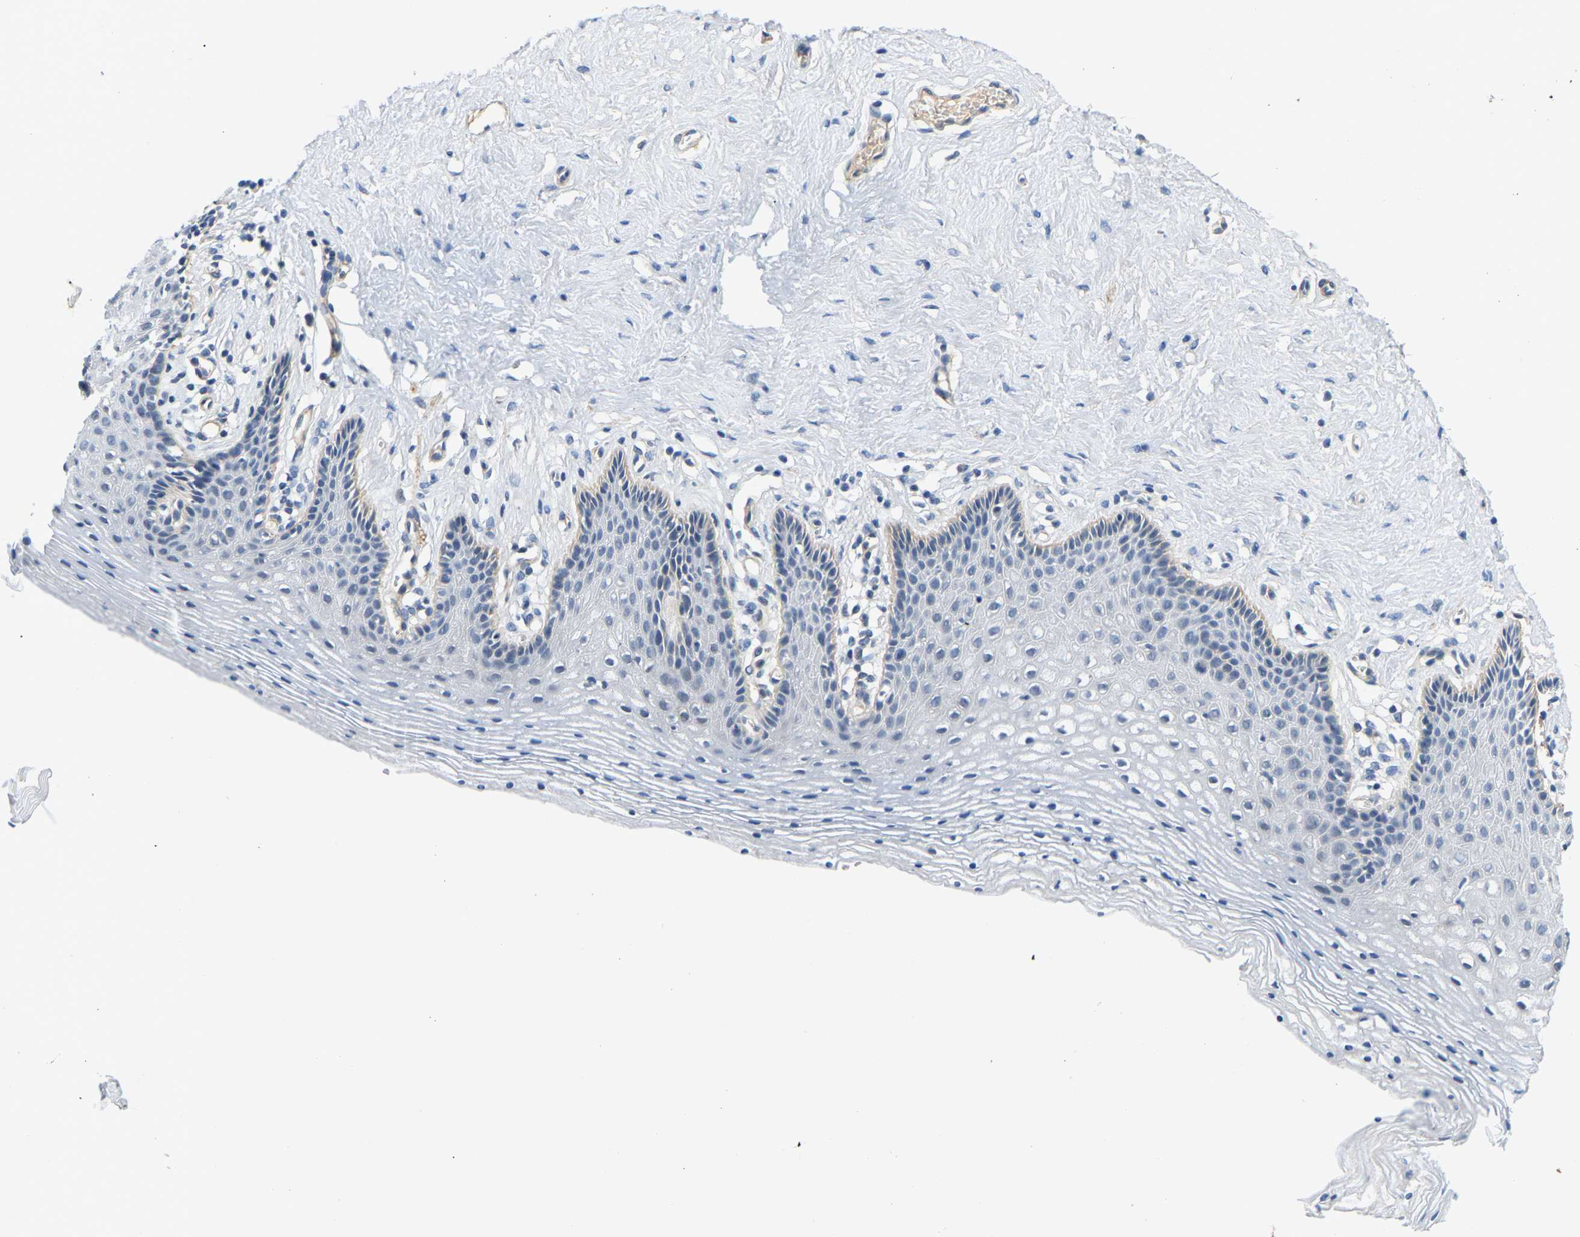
{"staining": {"intensity": "negative", "quantity": "none", "location": "none"}, "tissue": "vagina", "cell_type": "Squamous epithelial cells", "image_type": "normal", "snomed": [{"axis": "morphology", "description": "Normal tissue, NOS"}, {"axis": "topography", "description": "Vagina"}], "caption": "Histopathology image shows no significant protein positivity in squamous epithelial cells of benign vagina.", "gene": "LIAS", "patient": {"sex": "female", "age": 32}}